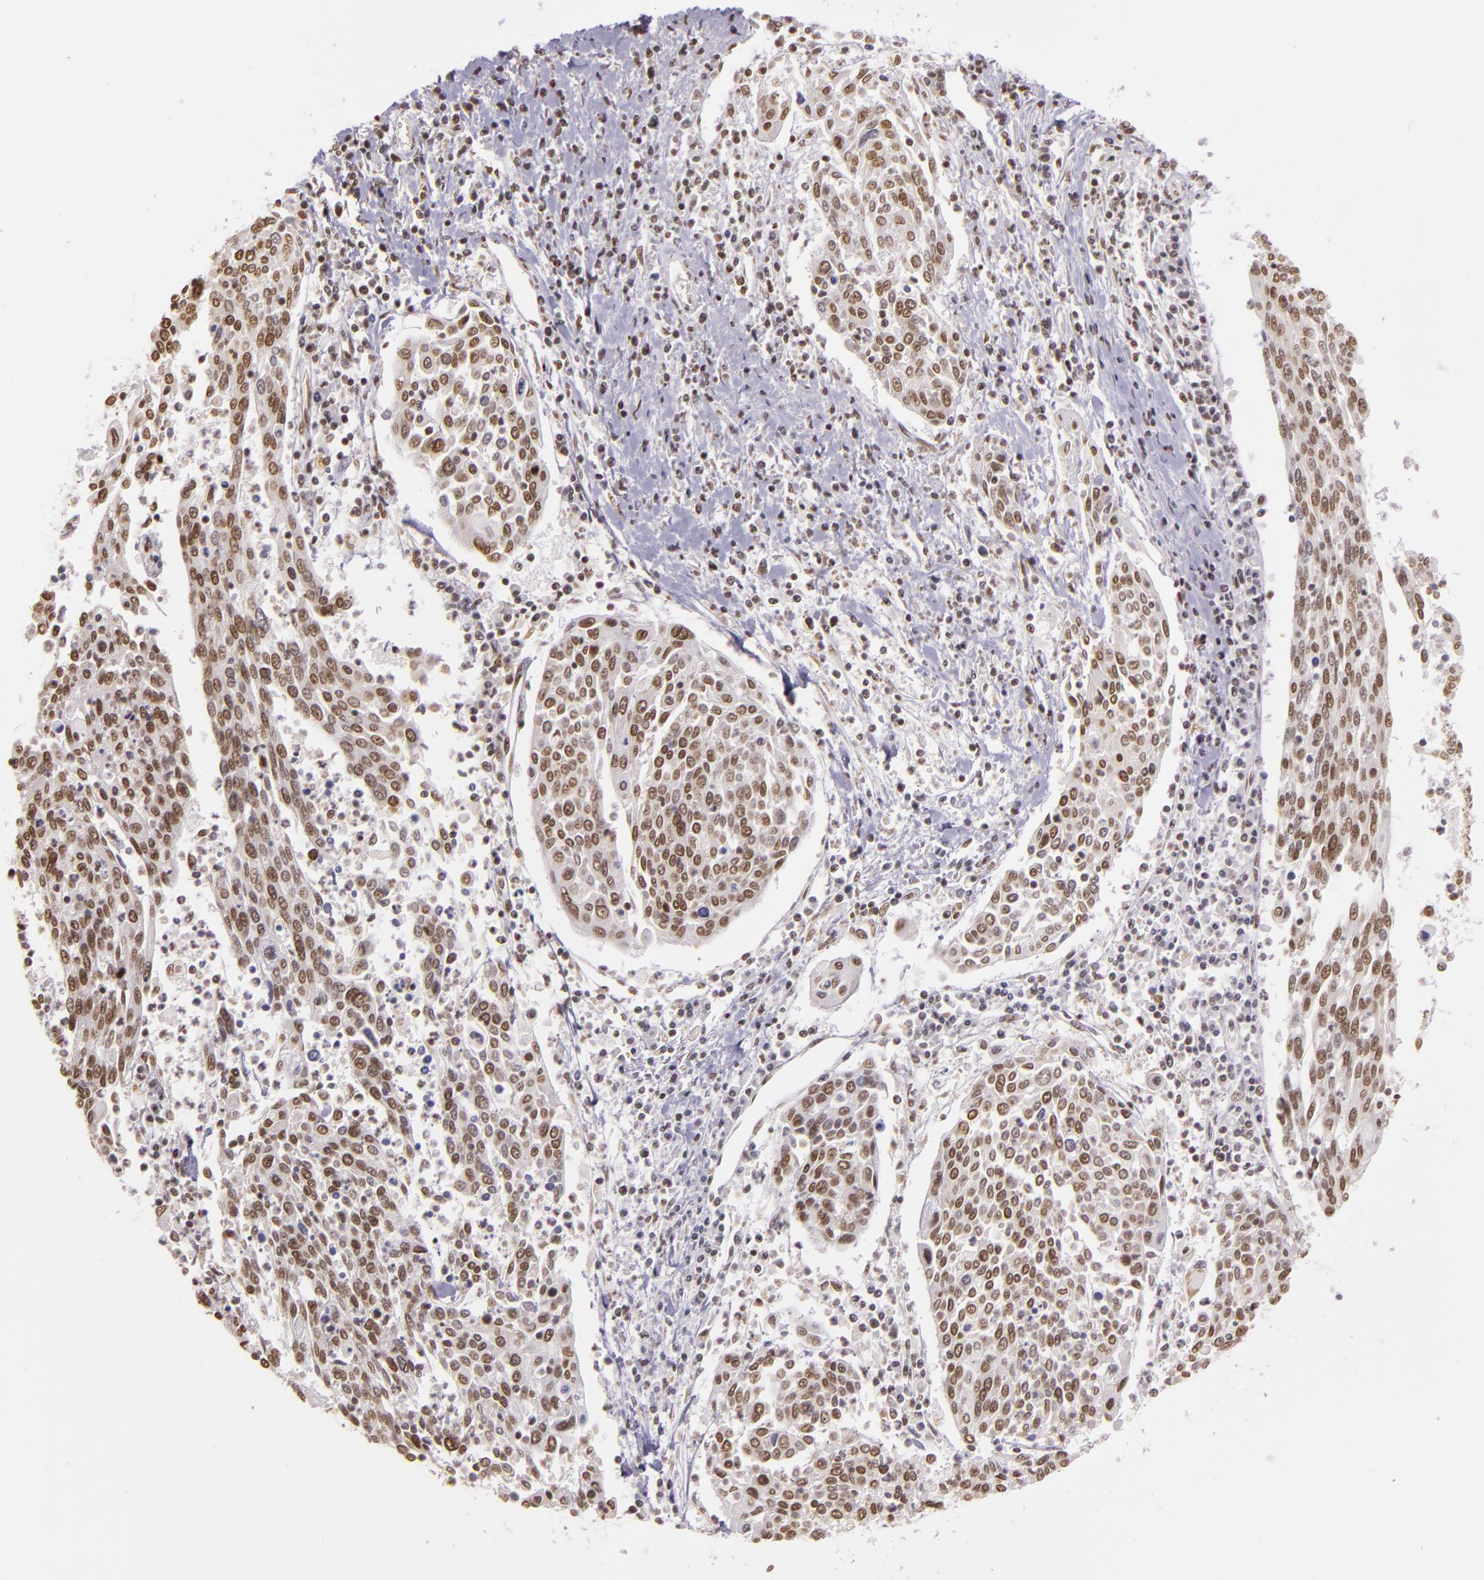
{"staining": {"intensity": "moderate", "quantity": ">75%", "location": "nuclear"}, "tissue": "cervical cancer", "cell_type": "Tumor cells", "image_type": "cancer", "snomed": [{"axis": "morphology", "description": "Squamous cell carcinoma, NOS"}, {"axis": "topography", "description": "Cervix"}], "caption": "IHC (DAB (3,3'-diaminobenzidine)) staining of human squamous cell carcinoma (cervical) reveals moderate nuclear protein expression in approximately >75% of tumor cells.", "gene": "USF1", "patient": {"sex": "female", "age": 40}}